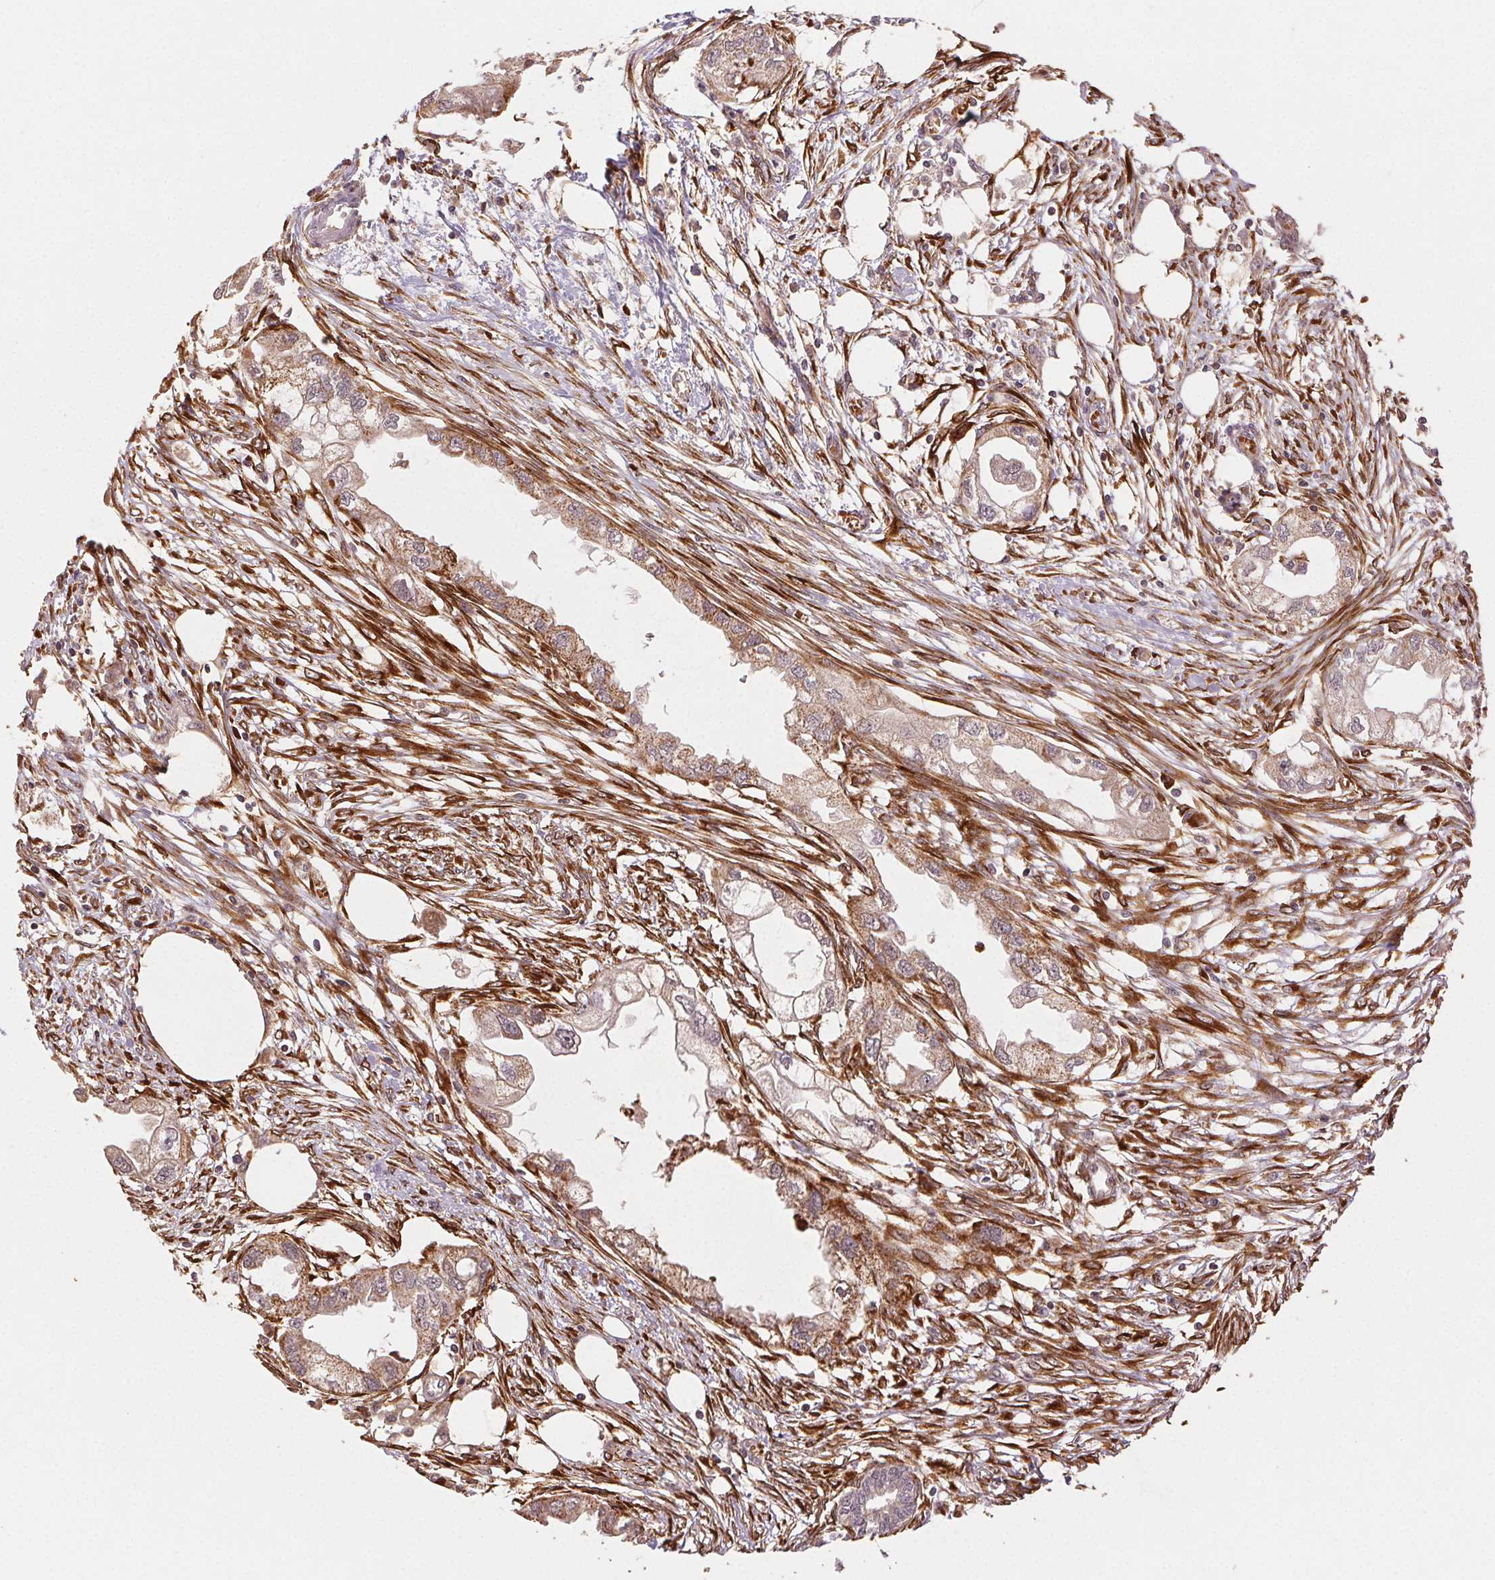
{"staining": {"intensity": "weak", "quantity": ">75%", "location": "cytoplasmic/membranous"}, "tissue": "endometrial cancer", "cell_type": "Tumor cells", "image_type": "cancer", "snomed": [{"axis": "morphology", "description": "Adenocarcinoma, NOS"}, {"axis": "morphology", "description": "Adenocarcinoma, metastatic, NOS"}, {"axis": "topography", "description": "Adipose tissue"}, {"axis": "topography", "description": "Endometrium"}], "caption": "Immunohistochemistry micrograph of neoplastic tissue: endometrial metastatic adenocarcinoma stained using immunohistochemistry shows low levels of weak protein expression localized specifically in the cytoplasmic/membranous of tumor cells, appearing as a cytoplasmic/membranous brown color.", "gene": "KLHL15", "patient": {"sex": "female", "age": 67}}